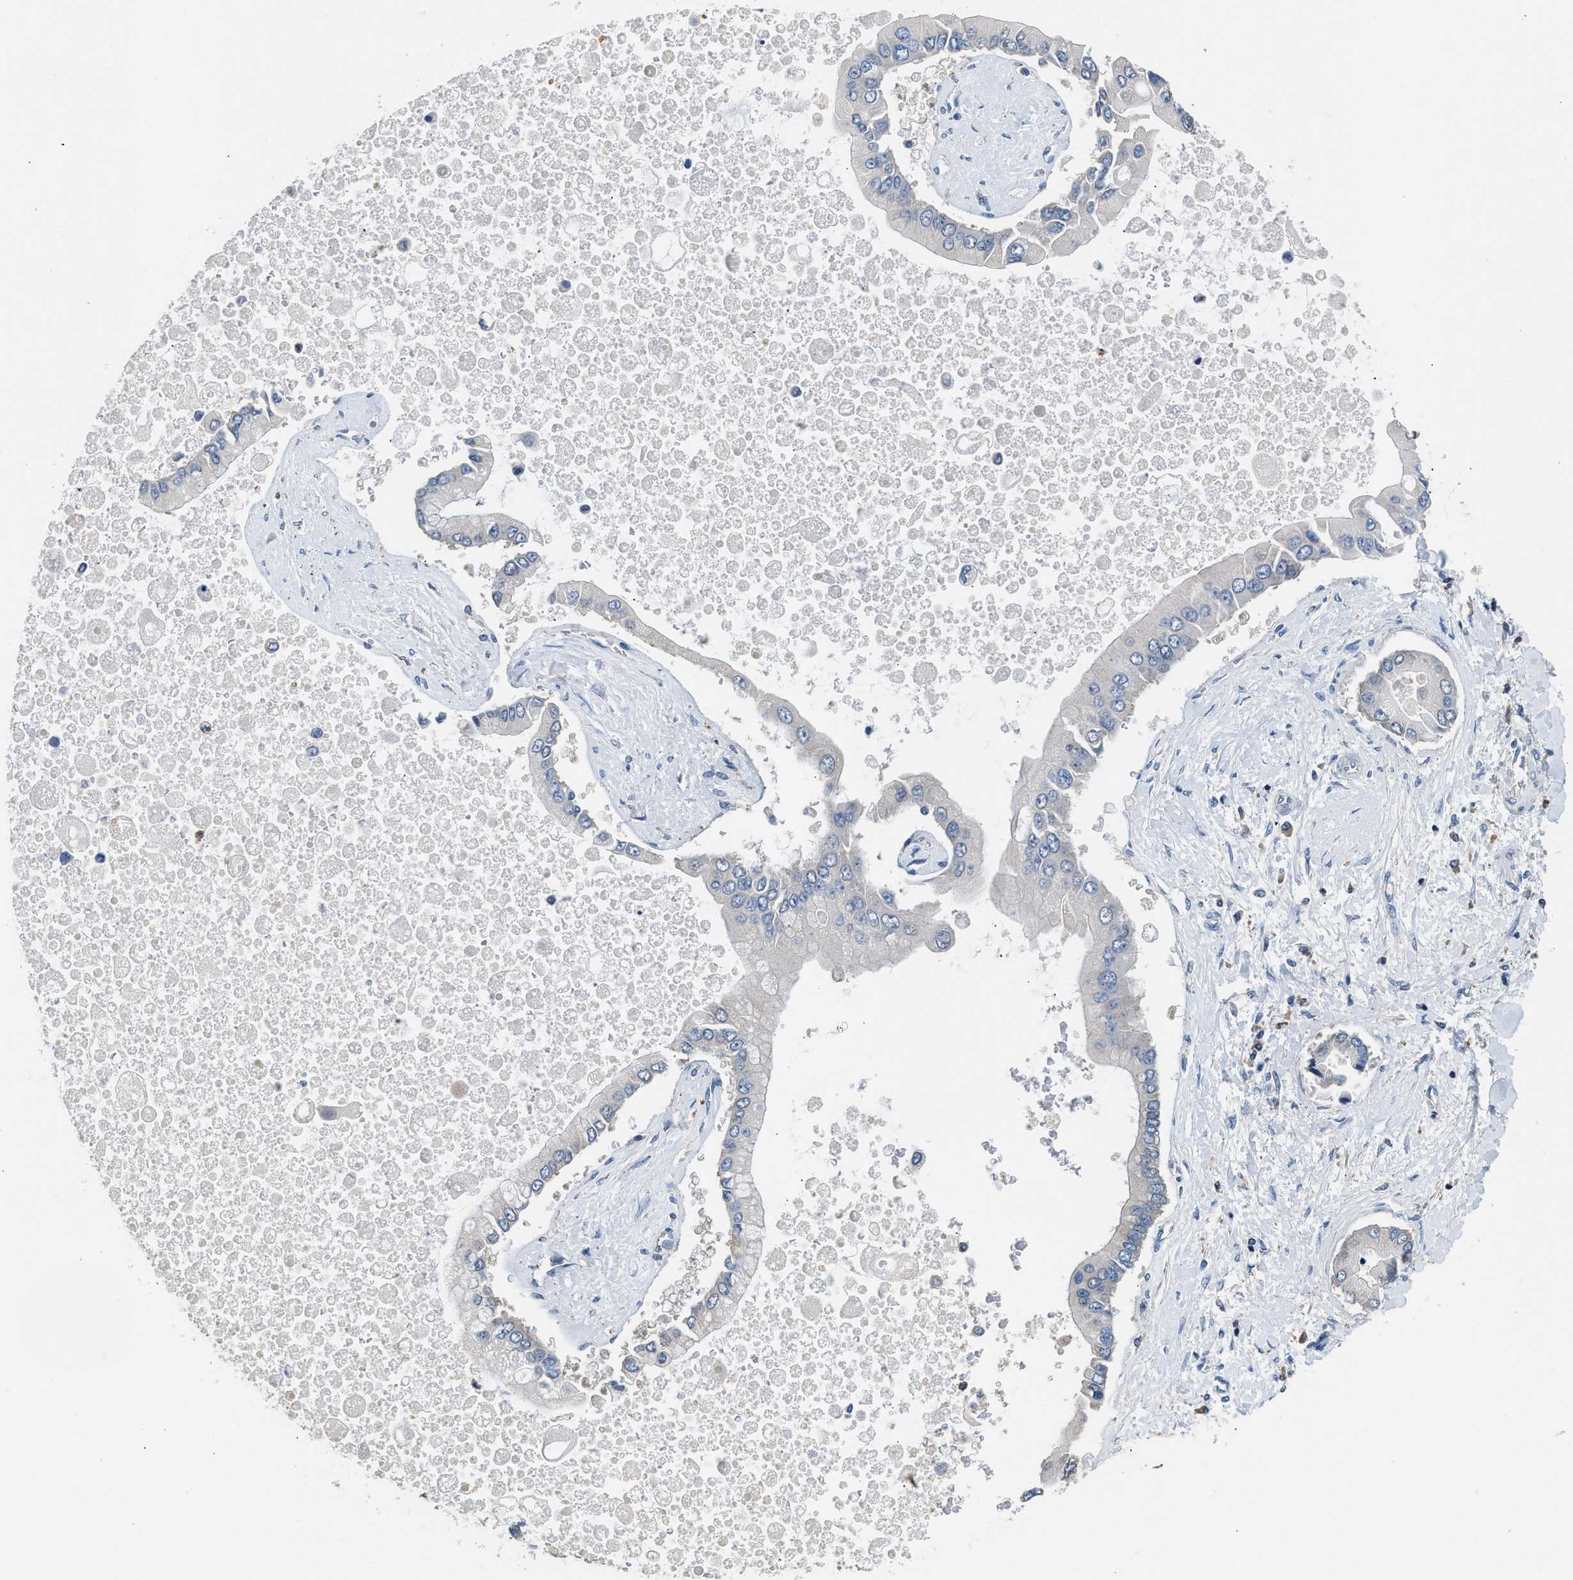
{"staining": {"intensity": "negative", "quantity": "none", "location": "none"}, "tissue": "liver cancer", "cell_type": "Tumor cells", "image_type": "cancer", "snomed": [{"axis": "morphology", "description": "Cholangiocarcinoma"}, {"axis": "topography", "description": "Liver"}], "caption": "Cholangiocarcinoma (liver) was stained to show a protein in brown. There is no significant positivity in tumor cells.", "gene": "TOX", "patient": {"sex": "male", "age": 50}}